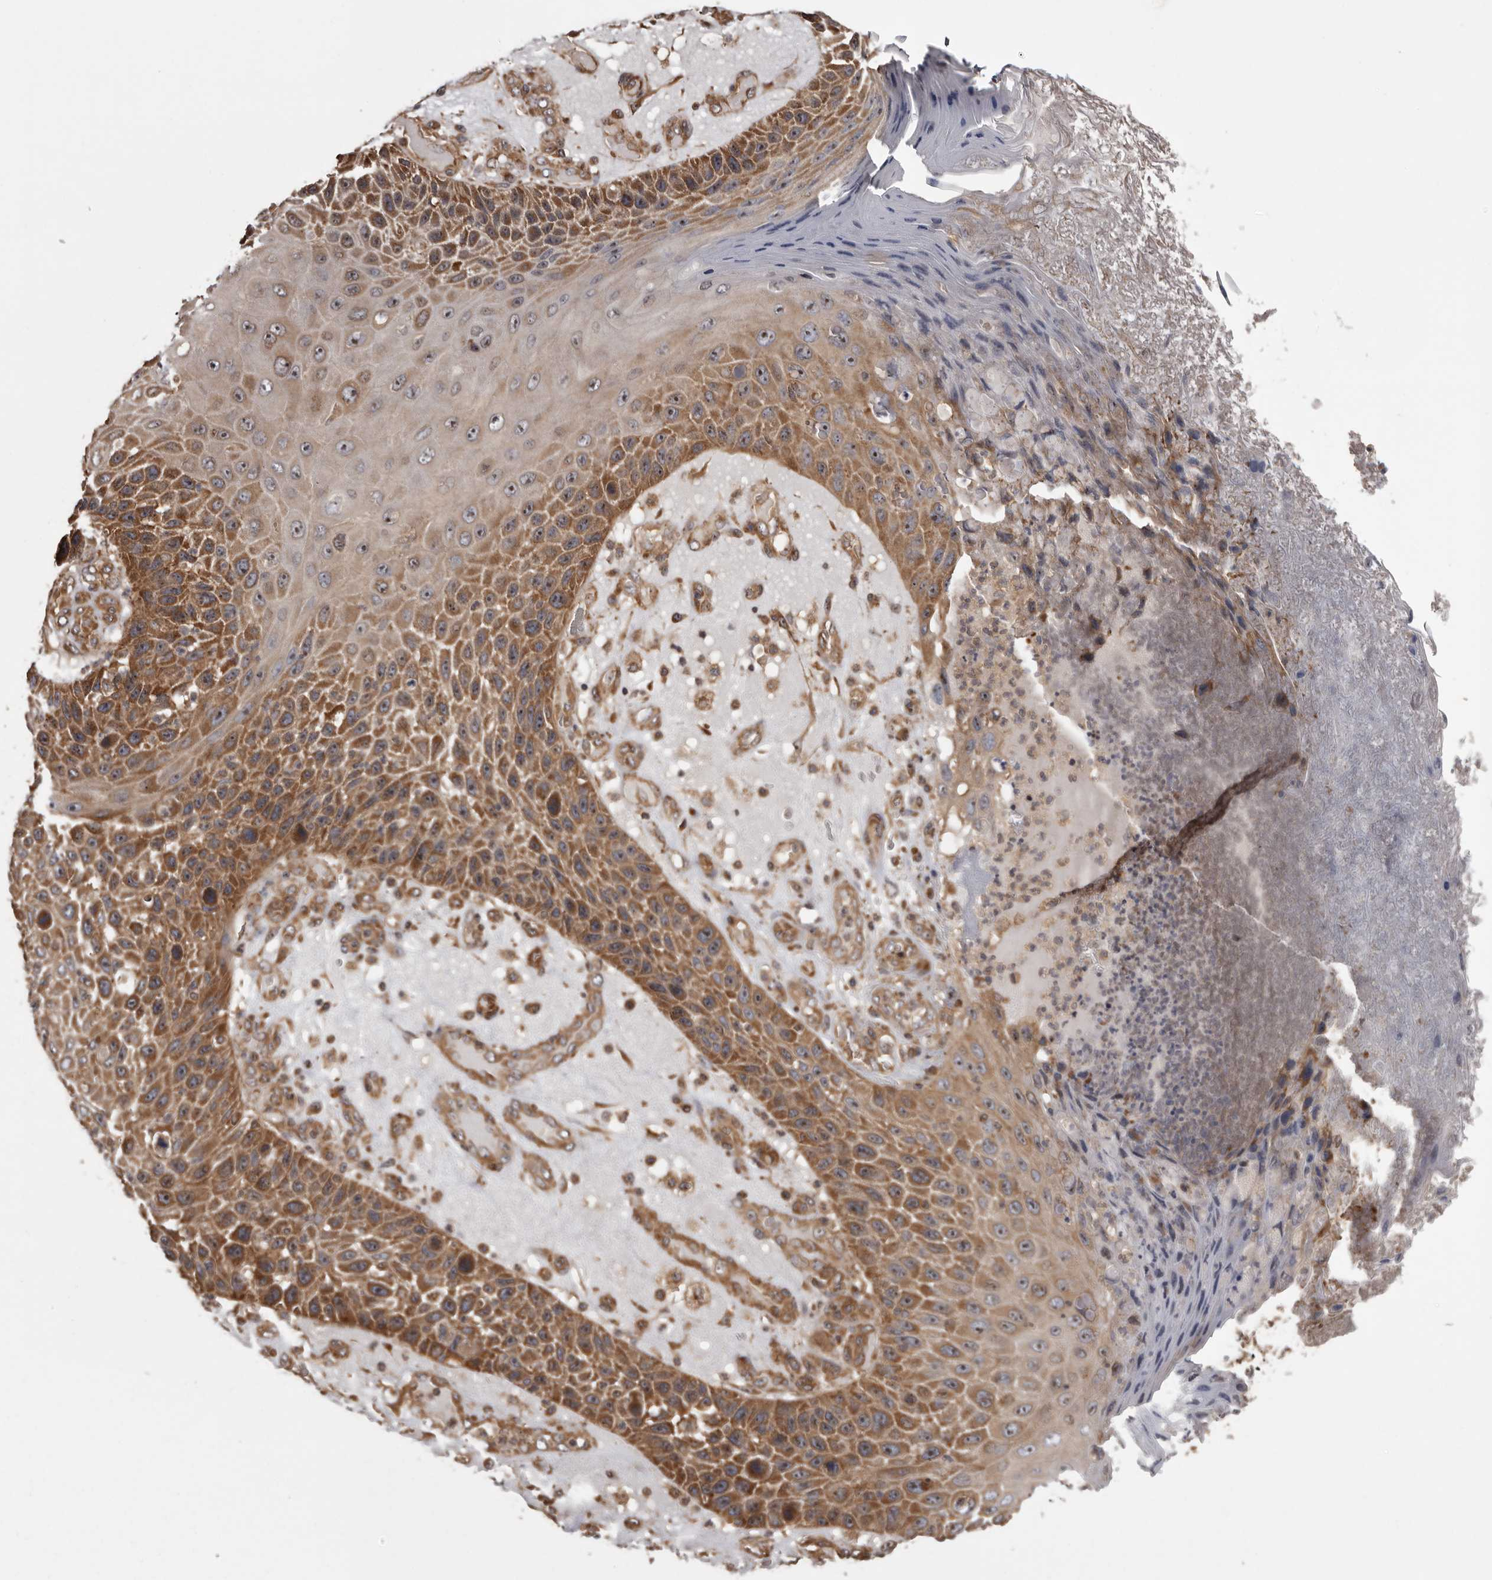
{"staining": {"intensity": "moderate", "quantity": ">75%", "location": "cytoplasmic/membranous,nuclear"}, "tissue": "skin cancer", "cell_type": "Tumor cells", "image_type": "cancer", "snomed": [{"axis": "morphology", "description": "Squamous cell carcinoma, NOS"}, {"axis": "topography", "description": "Skin"}], "caption": "This image demonstrates IHC staining of human skin squamous cell carcinoma, with medium moderate cytoplasmic/membranous and nuclear staining in about >75% of tumor cells.", "gene": "DARS1", "patient": {"sex": "female", "age": 88}}